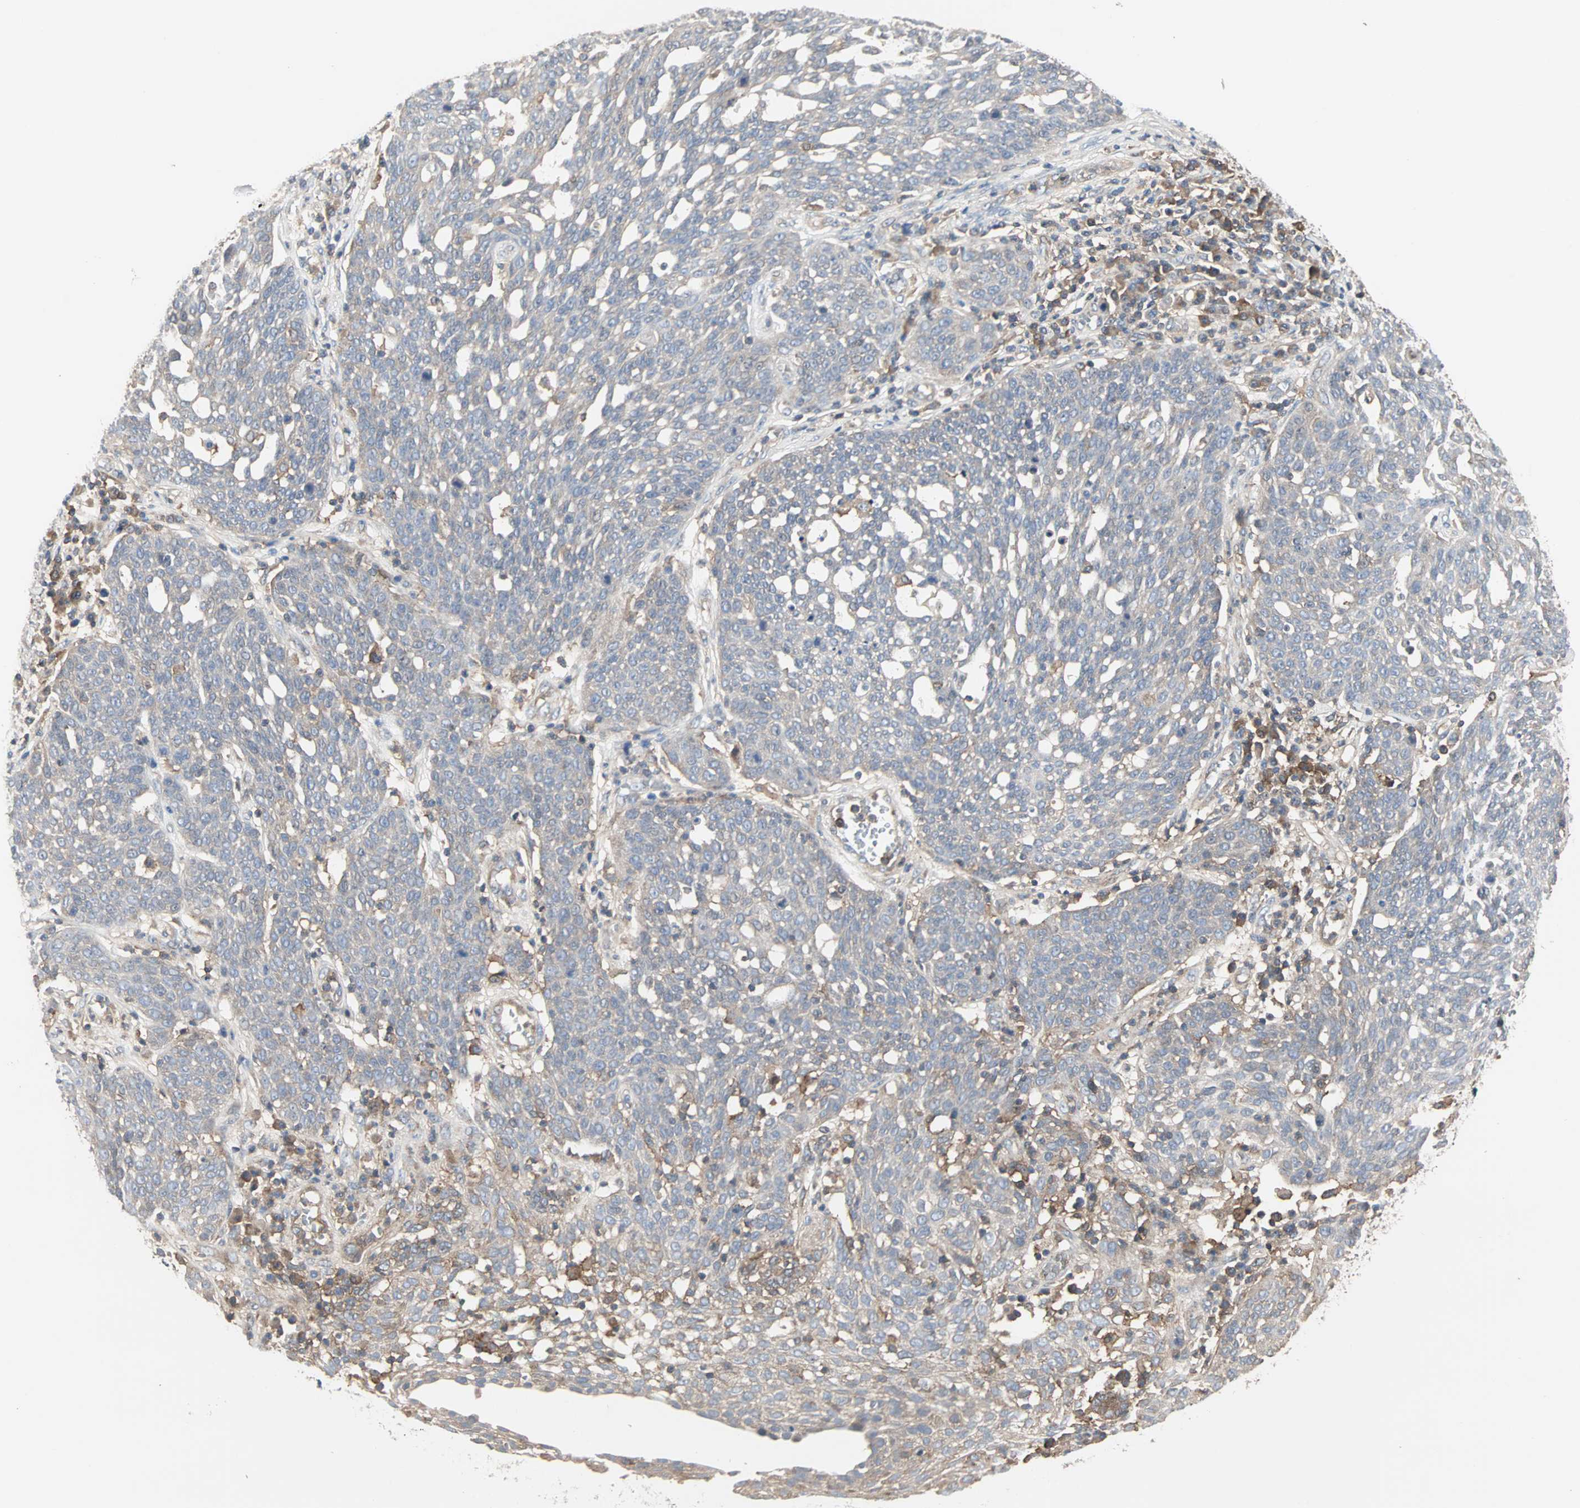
{"staining": {"intensity": "weak", "quantity": ">75%", "location": "cytoplasmic/membranous"}, "tissue": "cervical cancer", "cell_type": "Tumor cells", "image_type": "cancer", "snomed": [{"axis": "morphology", "description": "Squamous cell carcinoma, NOS"}, {"axis": "topography", "description": "Cervix"}], "caption": "IHC (DAB) staining of human cervical squamous cell carcinoma shows weak cytoplasmic/membranous protein expression in about >75% of tumor cells. Nuclei are stained in blue.", "gene": "GNAI2", "patient": {"sex": "female", "age": 34}}